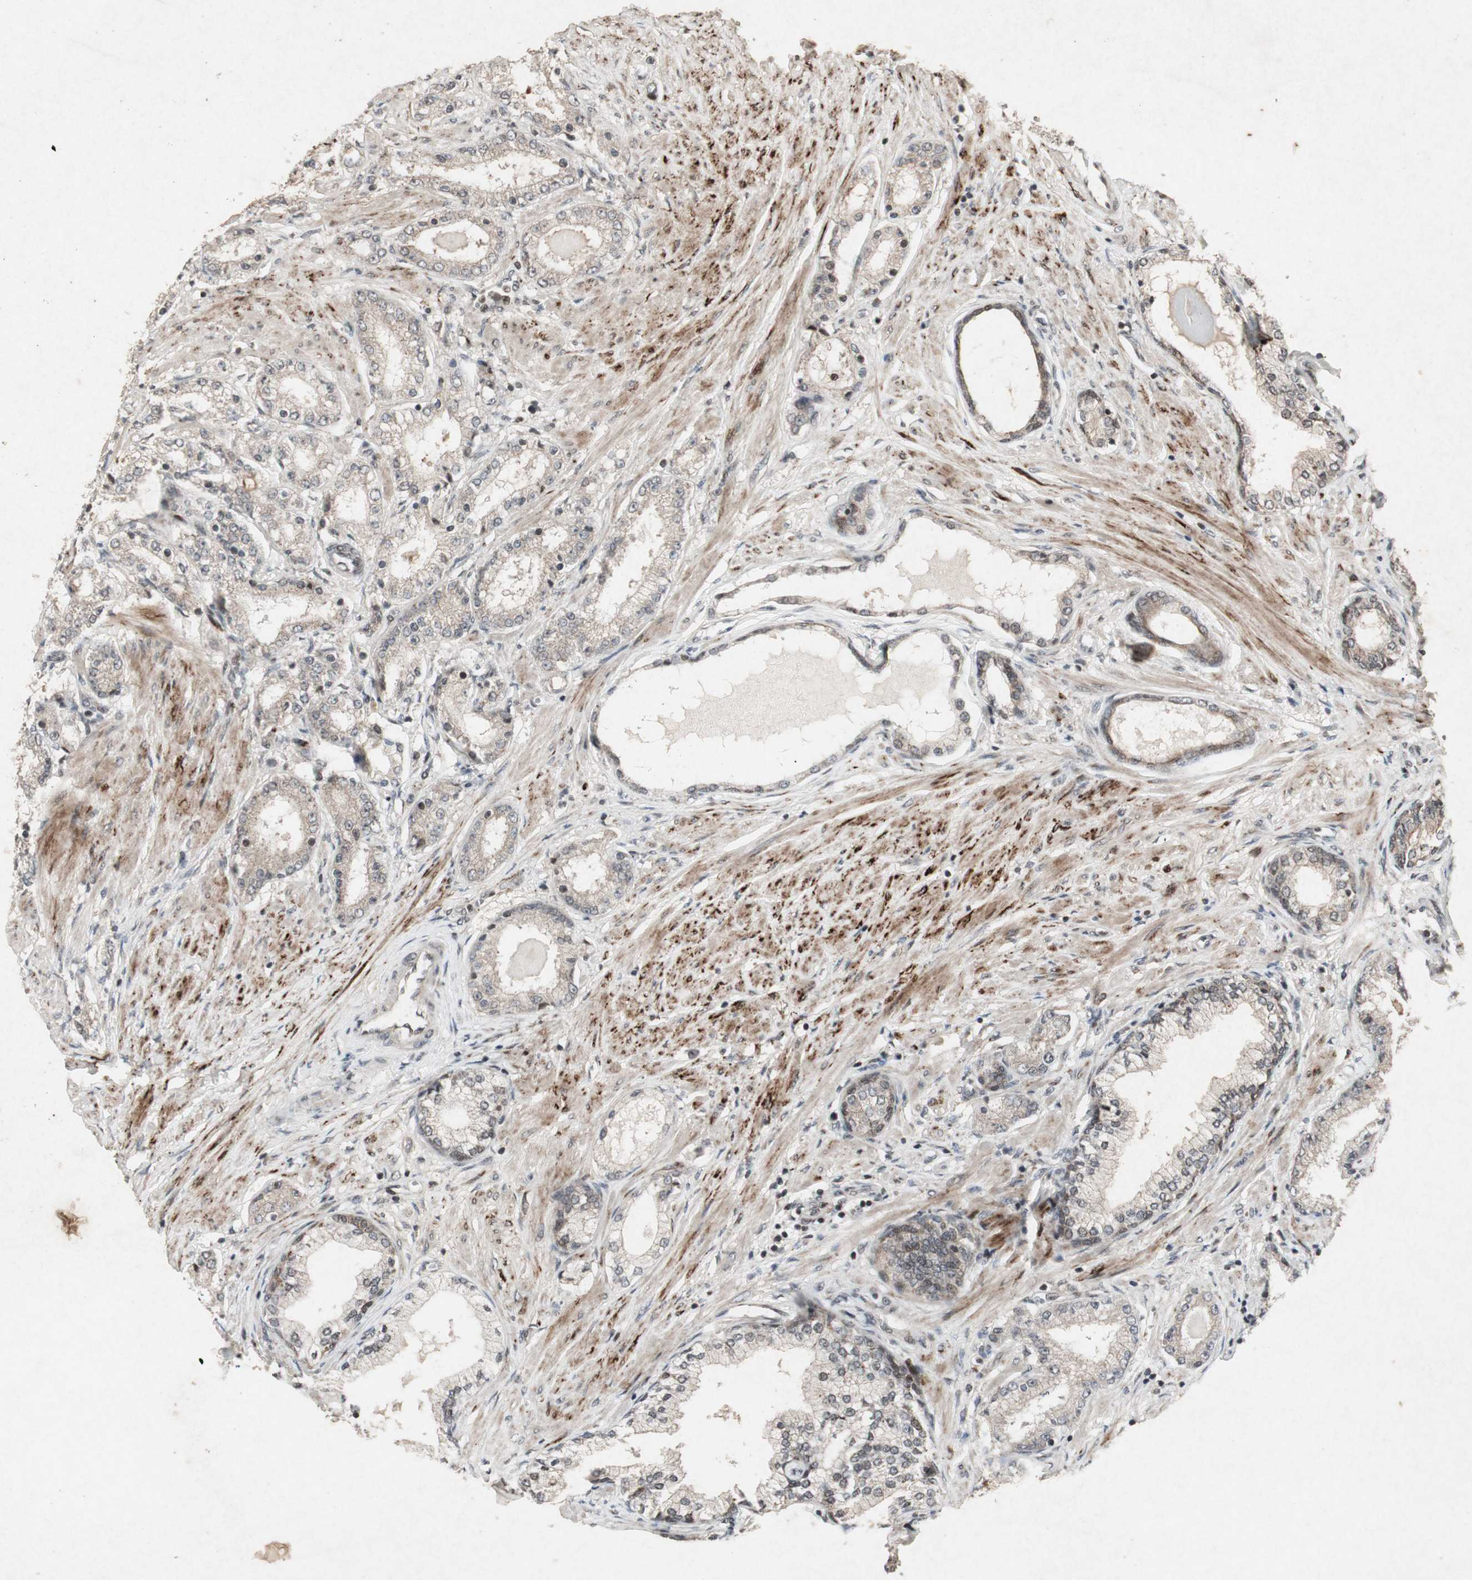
{"staining": {"intensity": "weak", "quantity": ">75%", "location": "cytoplasmic/membranous"}, "tissue": "prostate cancer", "cell_type": "Tumor cells", "image_type": "cancer", "snomed": [{"axis": "morphology", "description": "Adenocarcinoma, Low grade"}, {"axis": "topography", "description": "Prostate"}], "caption": "IHC photomicrograph of neoplastic tissue: human prostate adenocarcinoma (low-grade) stained using immunohistochemistry displays low levels of weak protein expression localized specifically in the cytoplasmic/membranous of tumor cells, appearing as a cytoplasmic/membranous brown color.", "gene": "PLXNA1", "patient": {"sex": "male", "age": 63}}